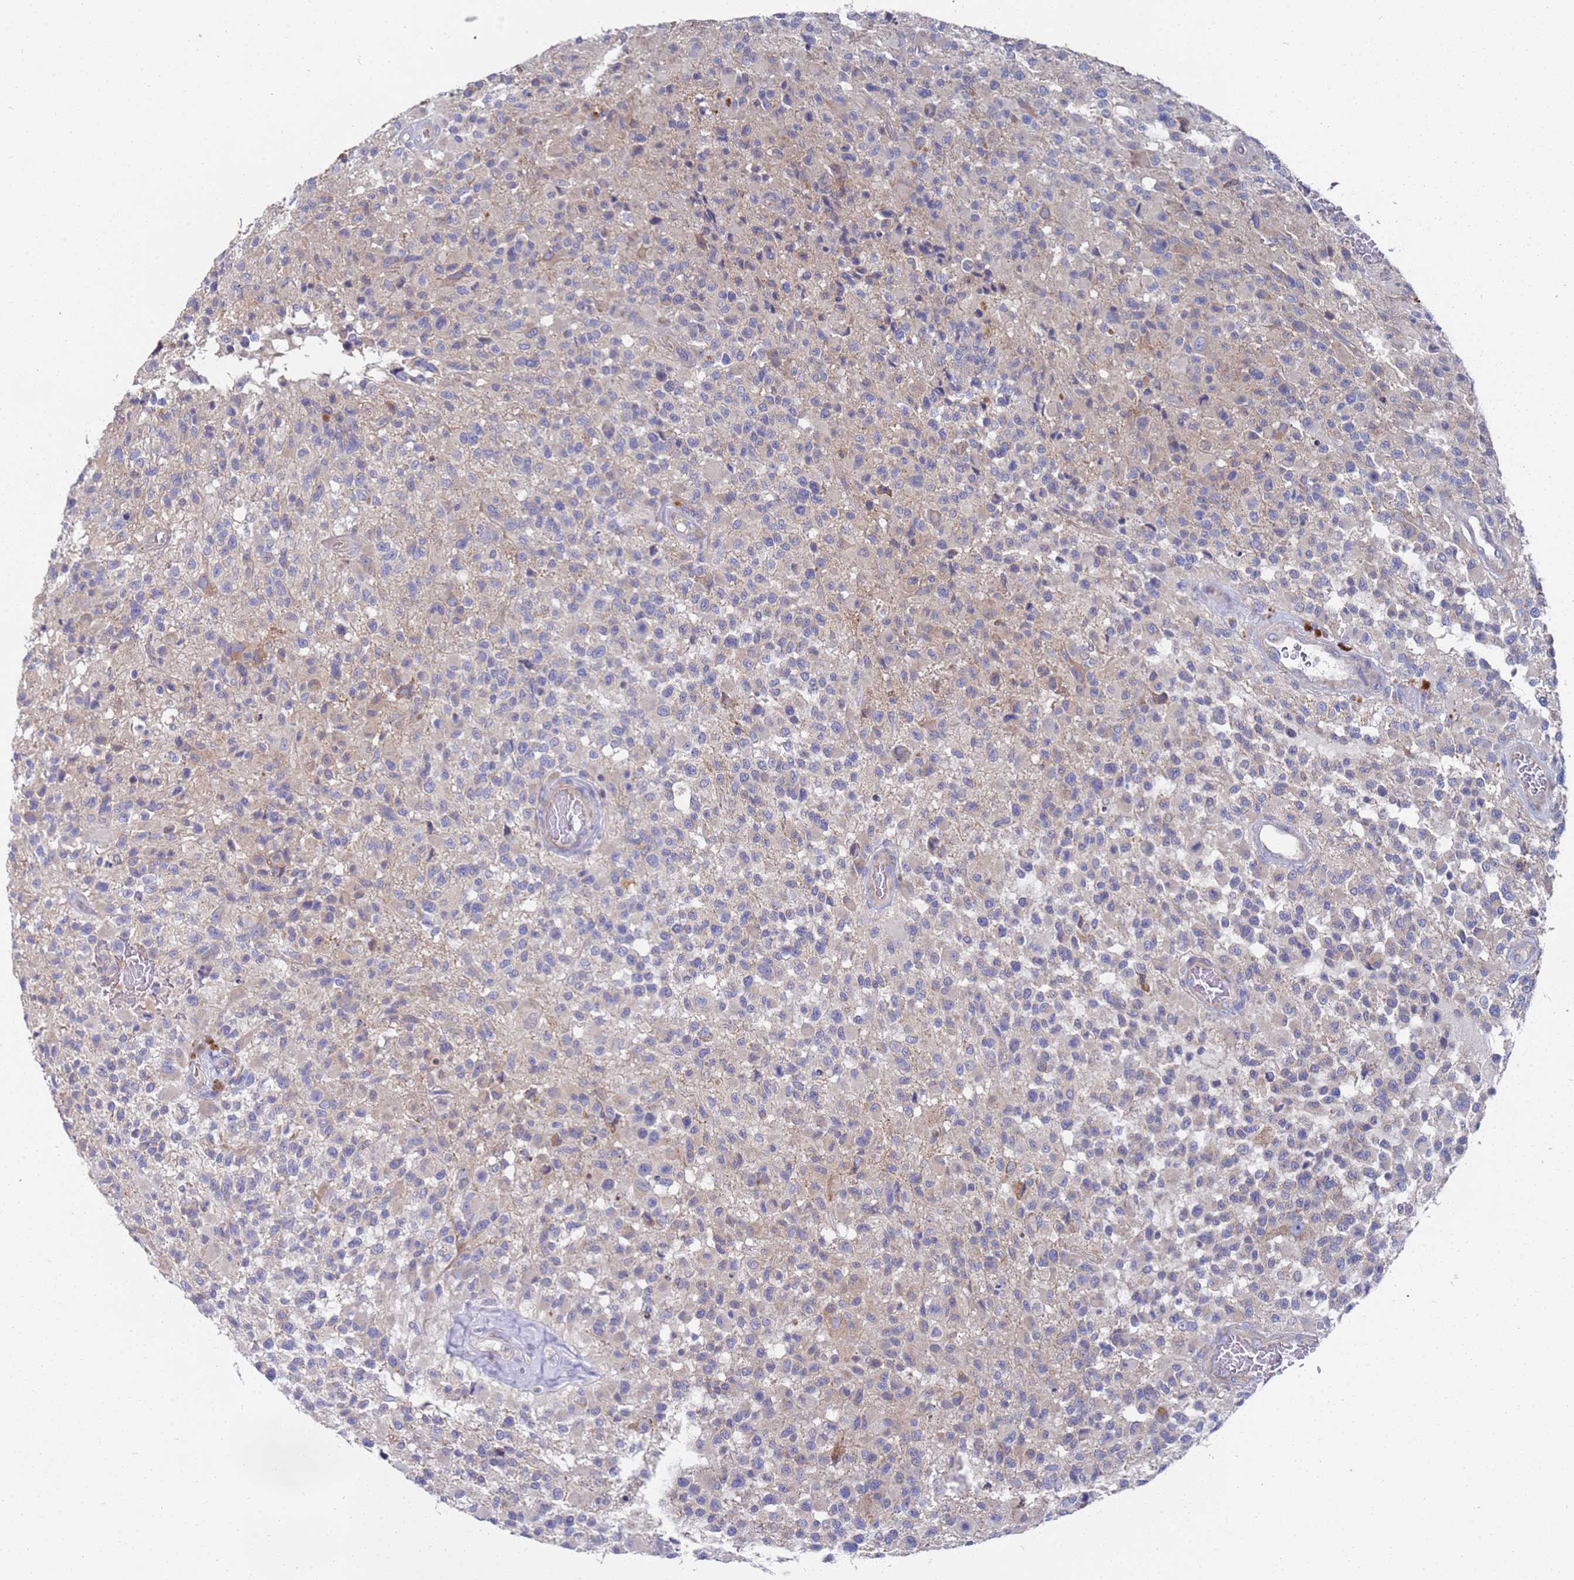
{"staining": {"intensity": "negative", "quantity": "none", "location": "none"}, "tissue": "glioma", "cell_type": "Tumor cells", "image_type": "cancer", "snomed": [{"axis": "morphology", "description": "Glioma, malignant, High grade"}, {"axis": "morphology", "description": "Glioblastoma, NOS"}, {"axis": "topography", "description": "Brain"}], "caption": "Micrograph shows no protein expression in tumor cells of glioma tissue.", "gene": "NPEPPS", "patient": {"sex": "male", "age": 60}}